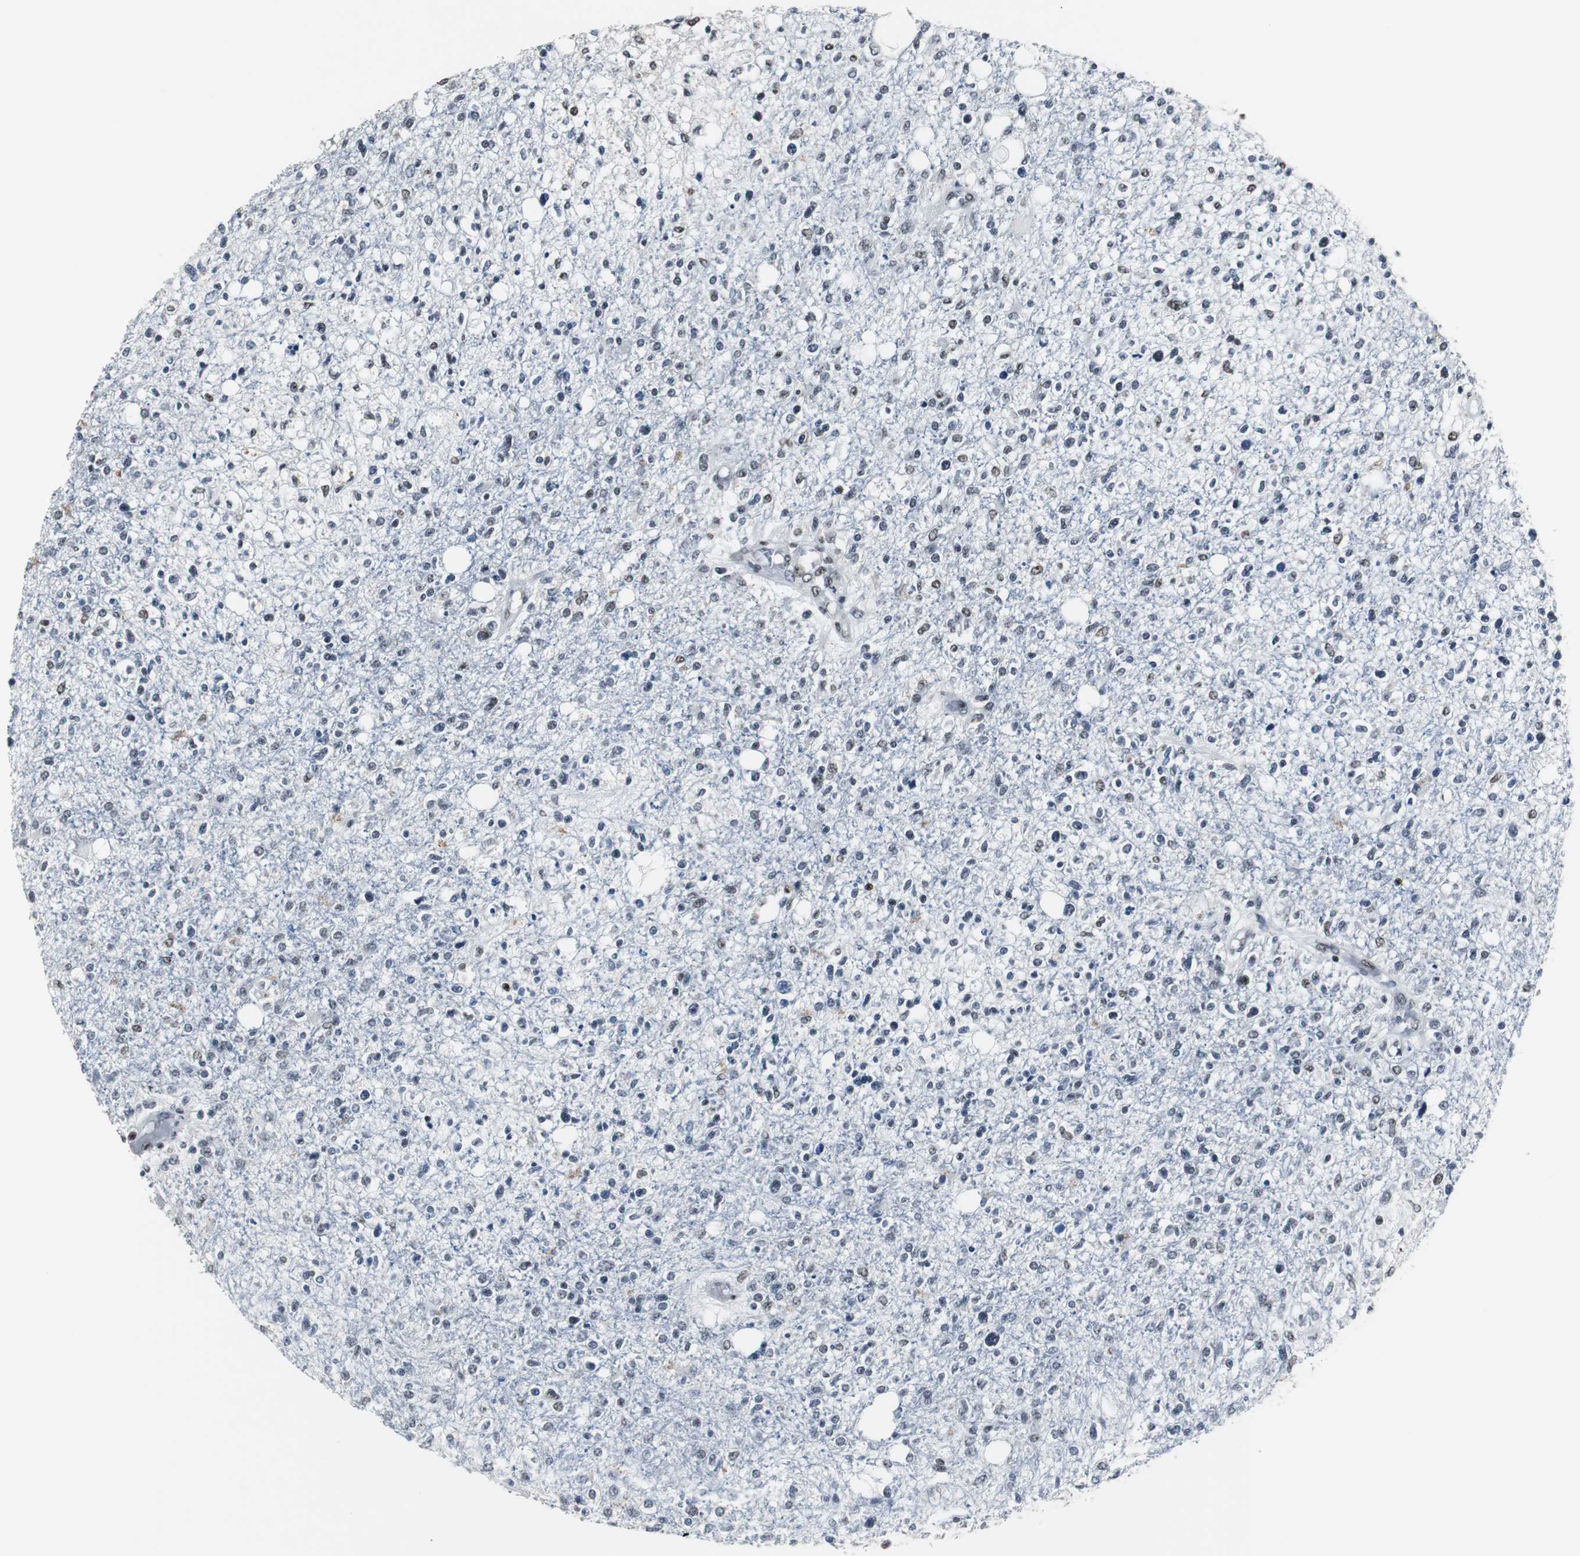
{"staining": {"intensity": "moderate", "quantity": ">75%", "location": "nuclear"}, "tissue": "glioma", "cell_type": "Tumor cells", "image_type": "cancer", "snomed": [{"axis": "morphology", "description": "Glioma, malignant, High grade"}, {"axis": "topography", "description": "Cerebral cortex"}], "caption": "Immunohistochemistry (IHC) (DAB) staining of glioma exhibits moderate nuclear protein positivity in approximately >75% of tumor cells.", "gene": "RAD9A", "patient": {"sex": "male", "age": 76}}